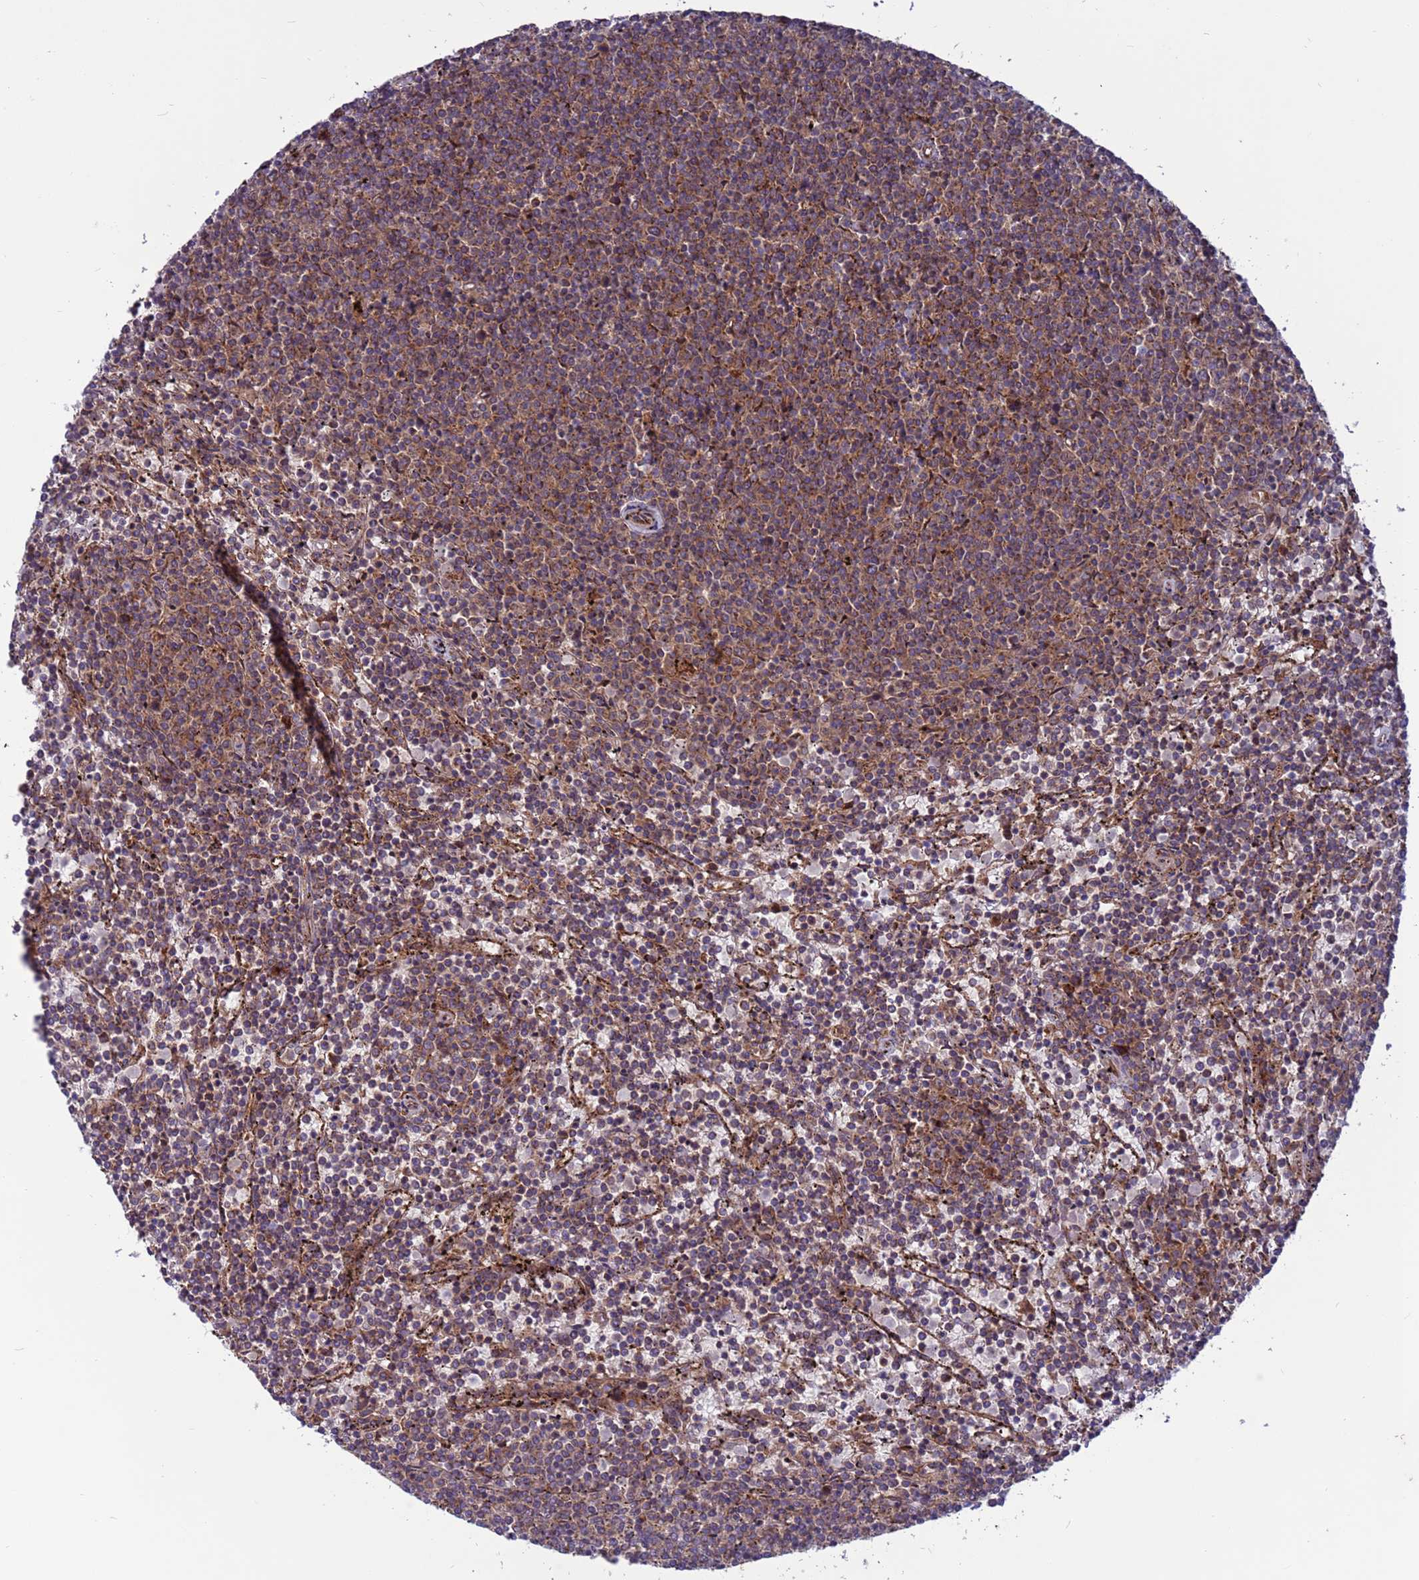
{"staining": {"intensity": "moderate", "quantity": ">75%", "location": "cytoplasmic/membranous"}, "tissue": "lymphoma", "cell_type": "Tumor cells", "image_type": "cancer", "snomed": [{"axis": "morphology", "description": "Malignant lymphoma, non-Hodgkin's type, Low grade"}, {"axis": "topography", "description": "Spleen"}], "caption": "Immunohistochemical staining of lymphoma displays medium levels of moderate cytoplasmic/membranous expression in approximately >75% of tumor cells.", "gene": "ZC3HAV1", "patient": {"sex": "female", "age": 50}}